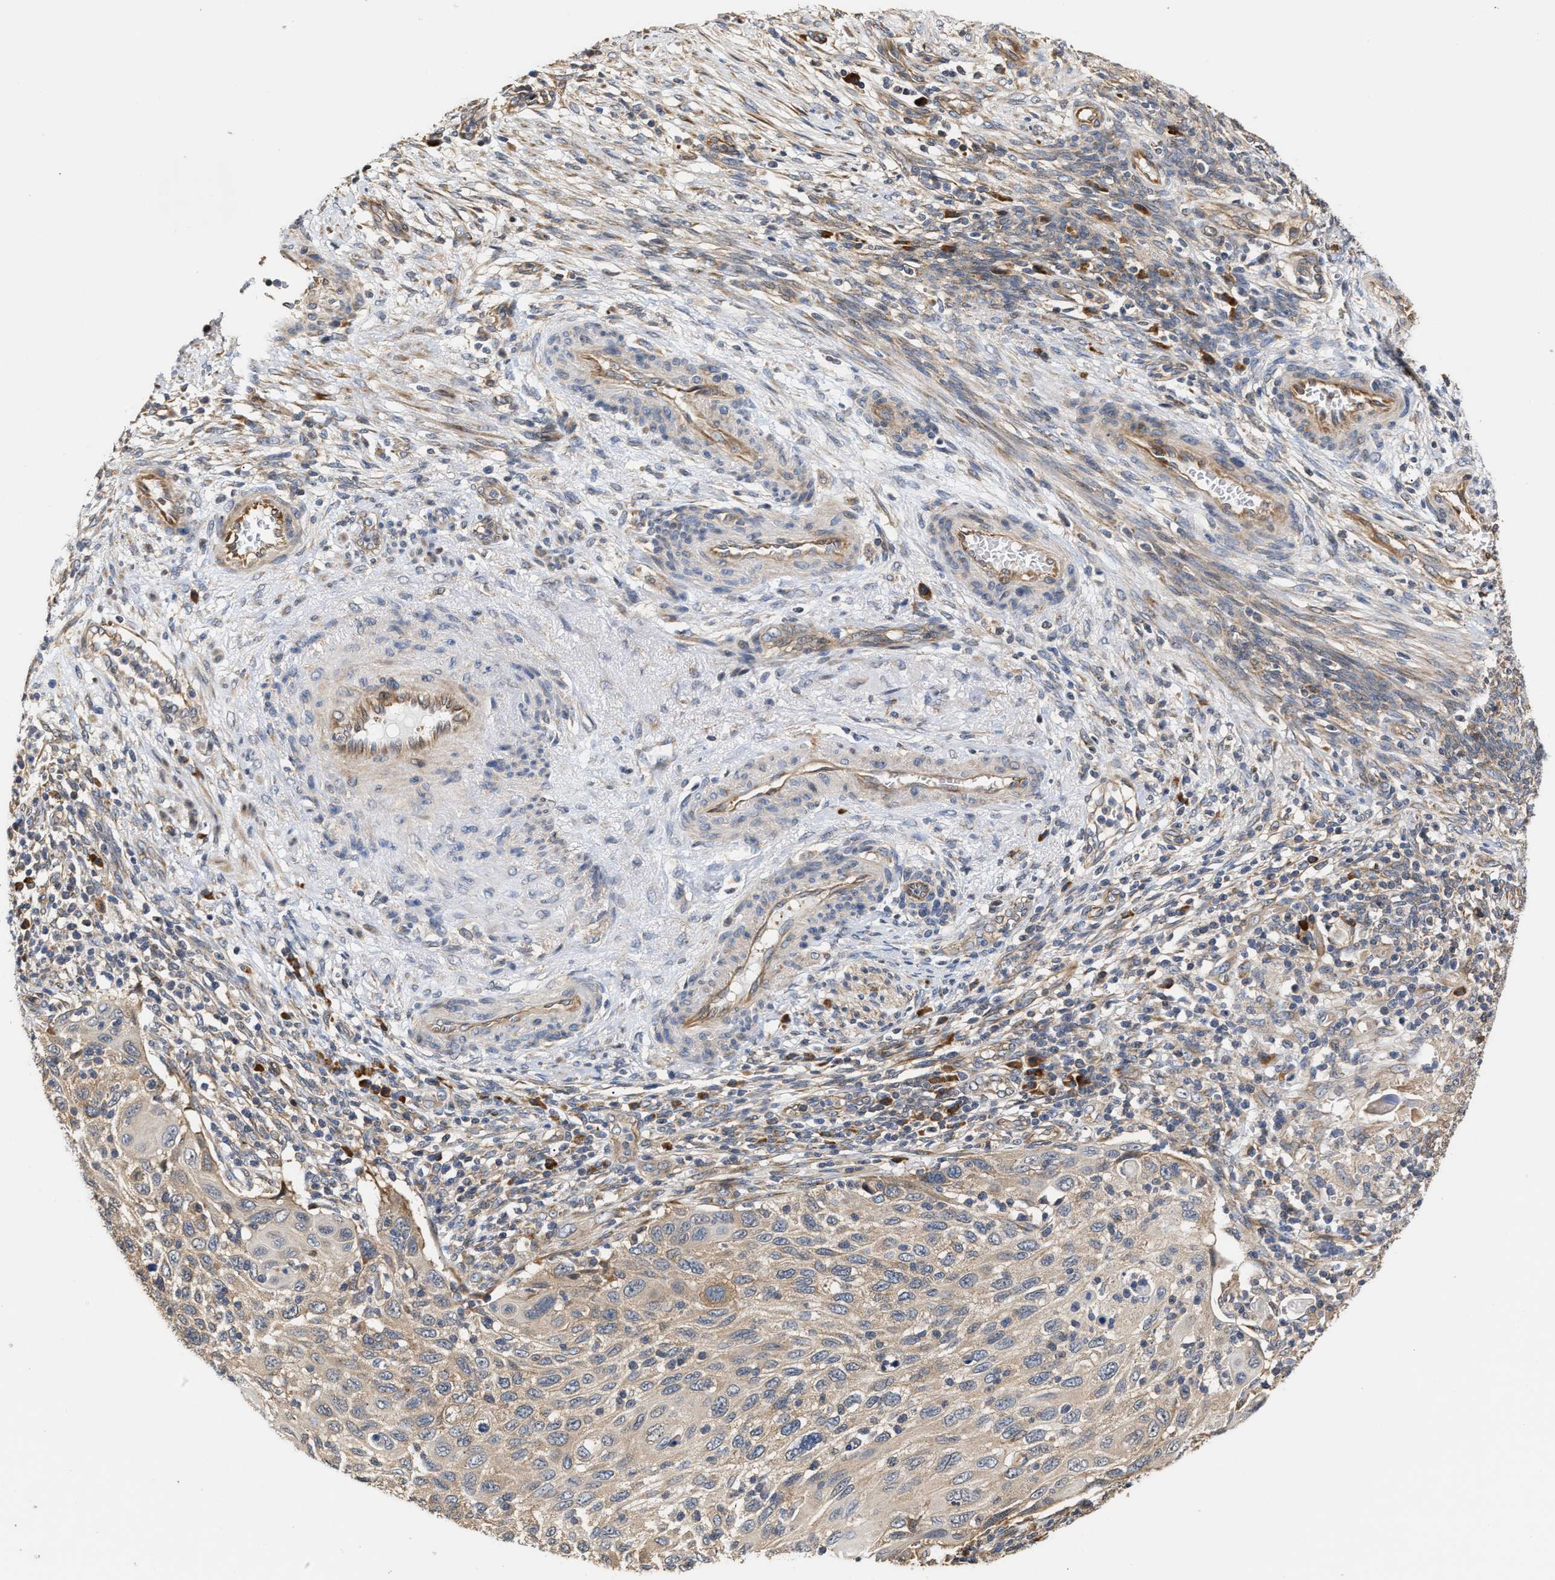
{"staining": {"intensity": "weak", "quantity": "25%-75%", "location": "cytoplasmic/membranous"}, "tissue": "cervical cancer", "cell_type": "Tumor cells", "image_type": "cancer", "snomed": [{"axis": "morphology", "description": "Squamous cell carcinoma, NOS"}, {"axis": "topography", "description": "Cervix"}], "caption": "The photomicrograph shows staining of cervical squamous cell carcinoma, revealing weak cytoplasmic/membranous protein expression (brown color) within tumor cells.", "gene": "CLIP2", "patient": {"sex": "female", "age": 70}}